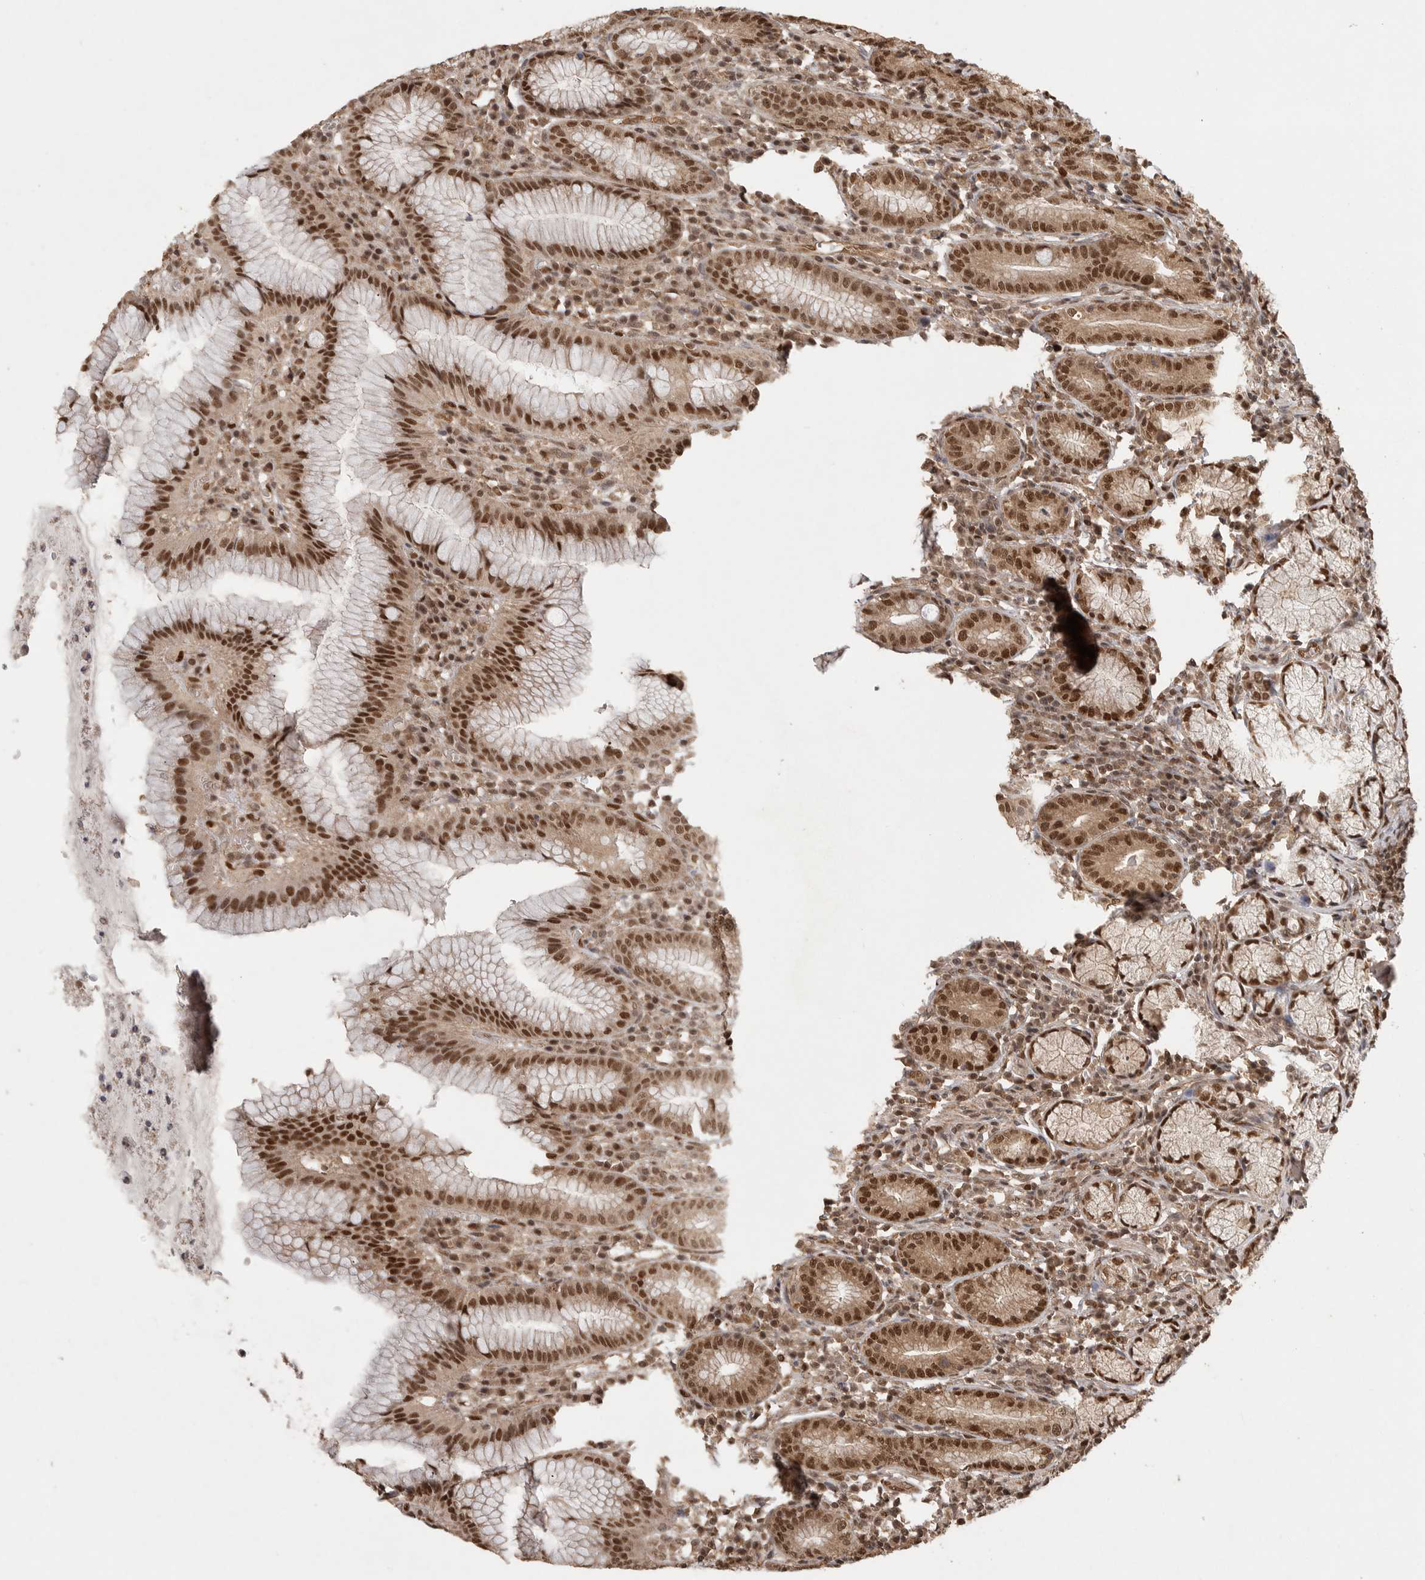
{"staining": {"intensity": "strong", "quantity": ">75%", "location": "cytoplasmic/membranous,nuclear"}, "tissue": "stomach", "cell_type": "Glandular cells", "image_type": "normal", "snomed": [{"axis": "morphology", "description": "Normal tissue, NOS"}, {"axis": "topography", "description": "Stomach"}], "caption": "Benign stomach reveals strong cytoplasmic/membranous,nuclear positivity in approximately >75% of glandular cells, visualized by immunohistochemistry. The staining was performed using DAB (3,3'-diaminobenzidine) to visualize the protein expression in brown, while the nuclei were stained in blue with hematoxylin (Magnification: 20x).", "gene": "DFFA", "patient": {"sex": "male", "age": 55}}